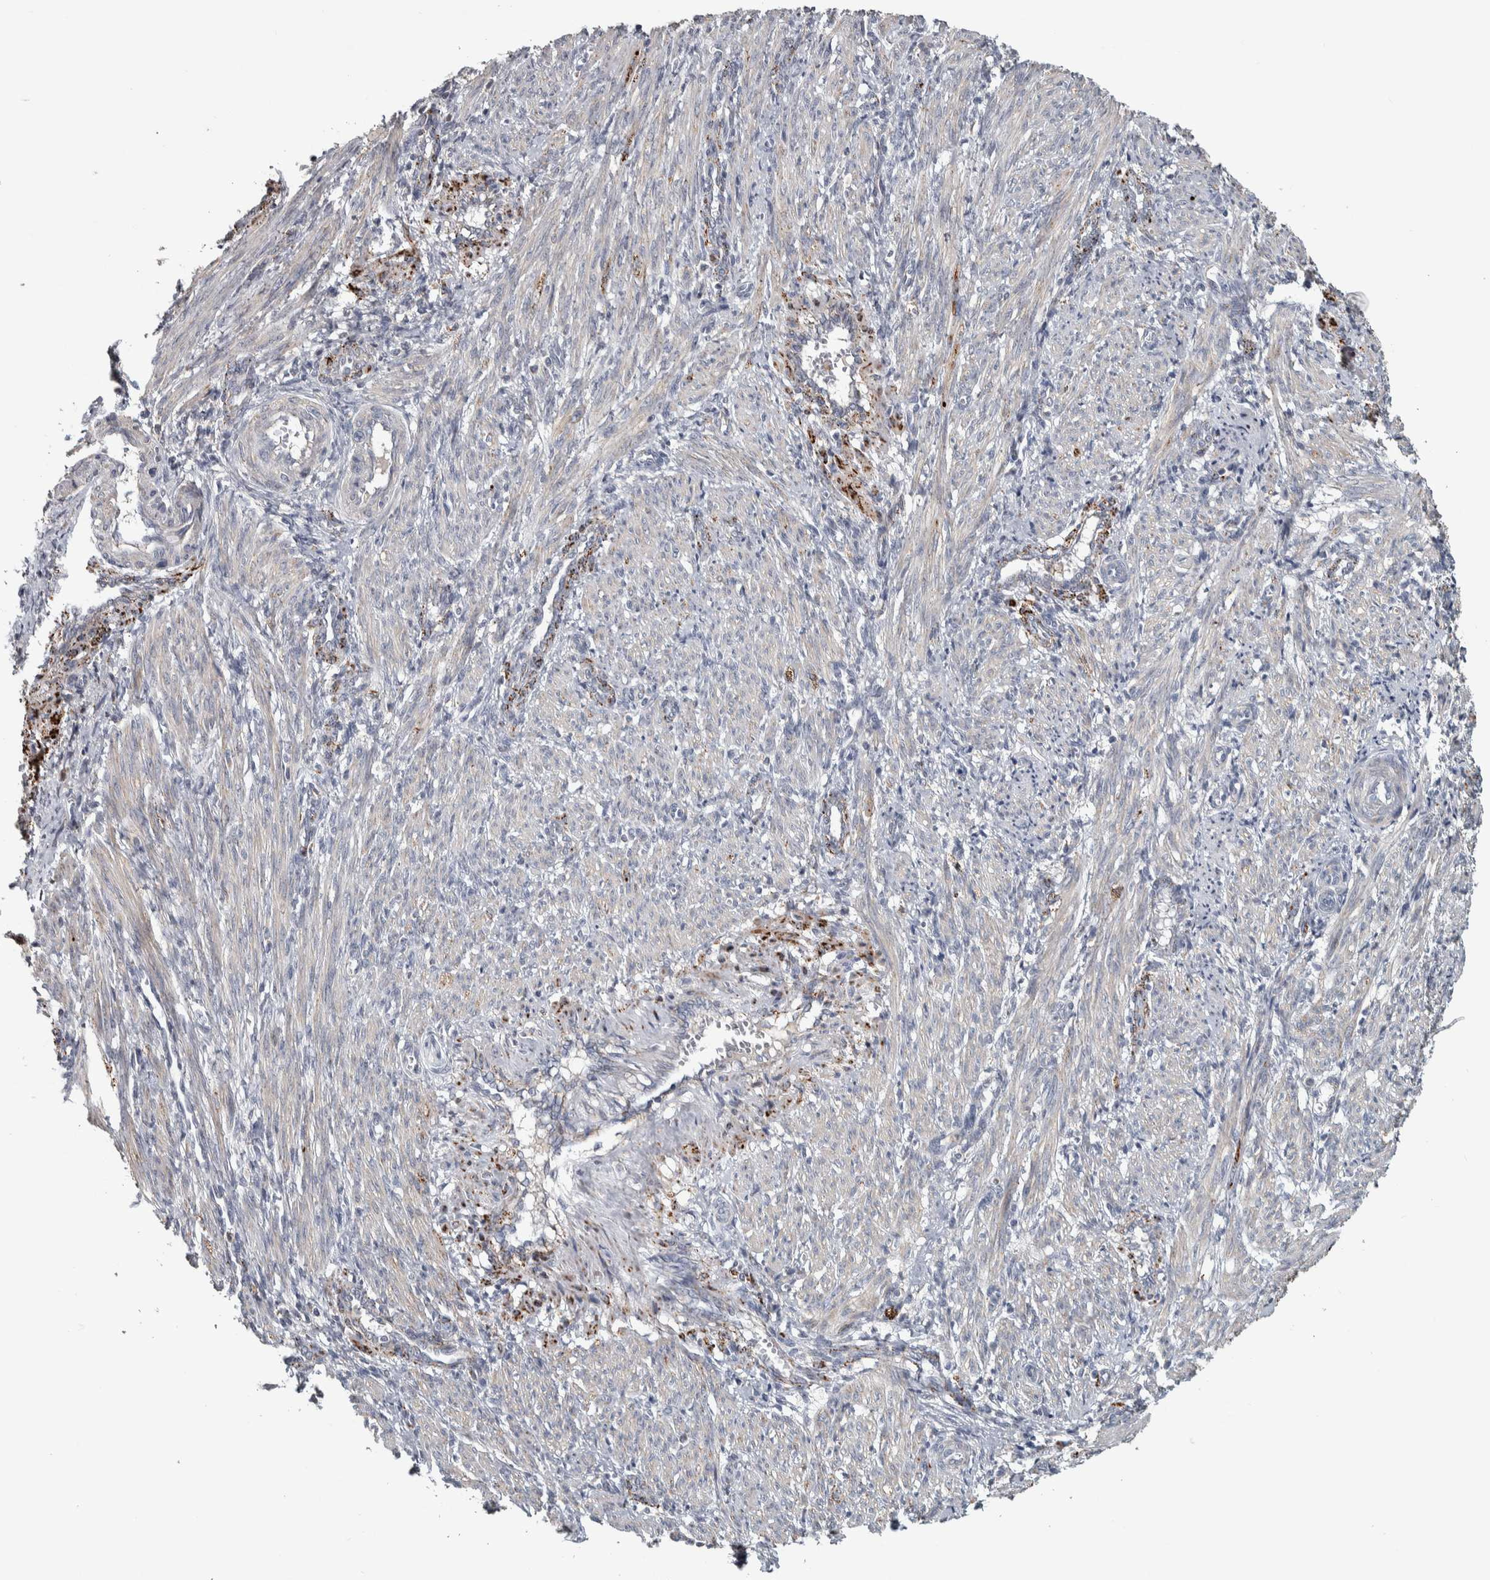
{"staining": {"intensity": "negative", "quantity": "none", "location": "none"}, "tissue": "smooth muscle", "cell_type": "Smooth muscle cells", "image_type": "normal", "snomed": [{"axis": "morphology", "description": "Normal tissue, NOS"}, {"axis": "topography", "description": "Endometrium"}], "caption": "DAB (3,3'-diaminobenzidine) immunohistochemical staining of normal smooth muscle exhibits no significant staining in smooth muscle cells. The staining was performed using DAB to visualize the protein expression in brown, while the nuclei were stained in blue with hematoxylin (Magnification: 20x).", "gene": "FAM78A", "patient": {"sex": "female", "age": 33}}